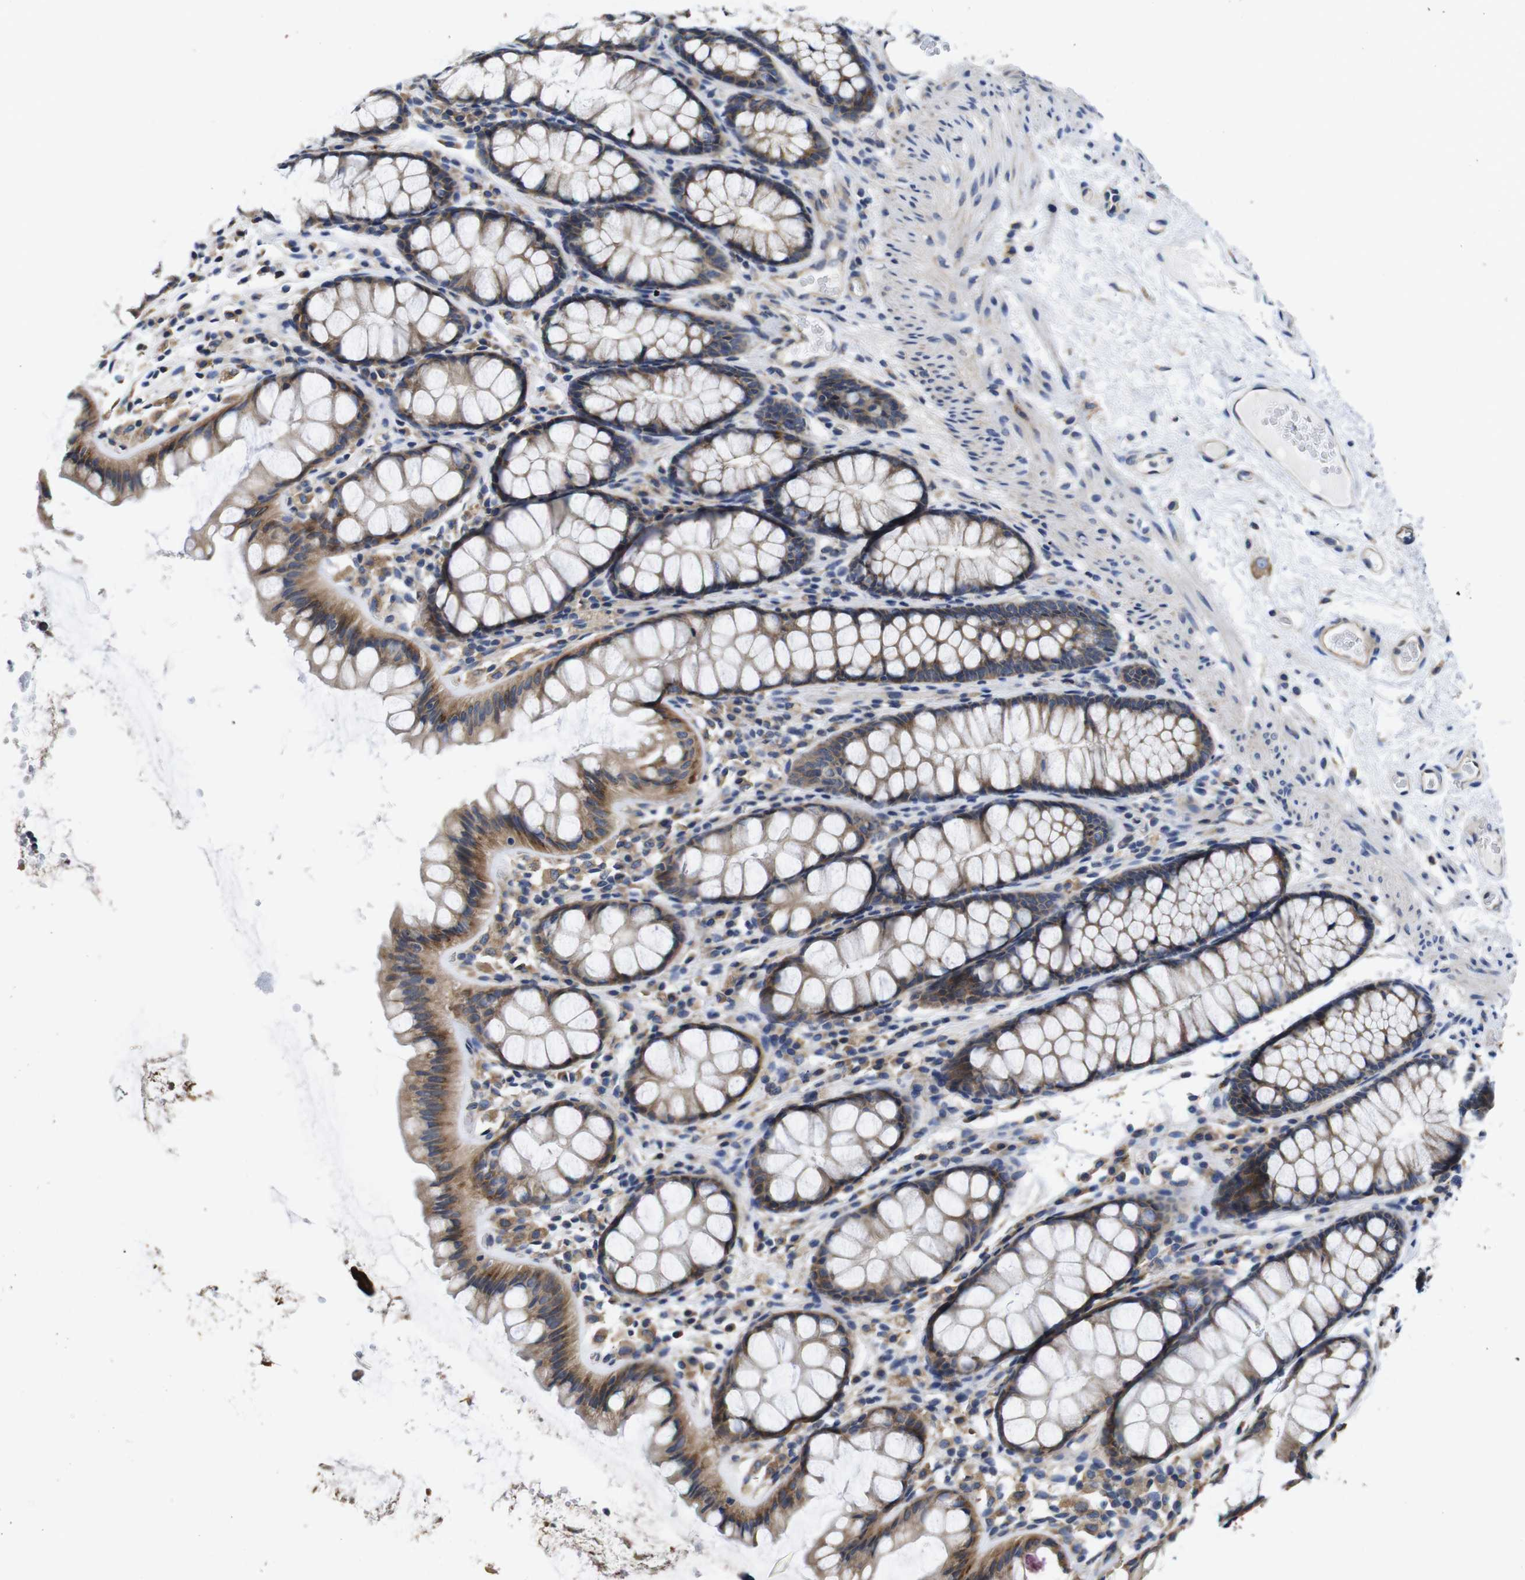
{"staining": {"intensity": "weak", "quantity": "25%-75%", "location": "cytoplasmic/membranous"}, "tissue": "colon", "cell_type": "Endothelial cells", "image_type": "normal", "snomed": [{"axis": "morphology", "description": "Normal tissue, NOS"}, {"axis": "topography", "description": "Colon"}], "caption": "High-magnification brightfield microscopy of unremarkable colon stained with DAB (3,3'-diaminobenzidine) (brown) and counterstained with hematoxylin (blue). endothelial cells exhibit weak cytoplasmic/membranous positivity is present in approximately25%-75% of cells.", "gene": "MARCHF7", "patient": {"sex": "female", "age": 55}}